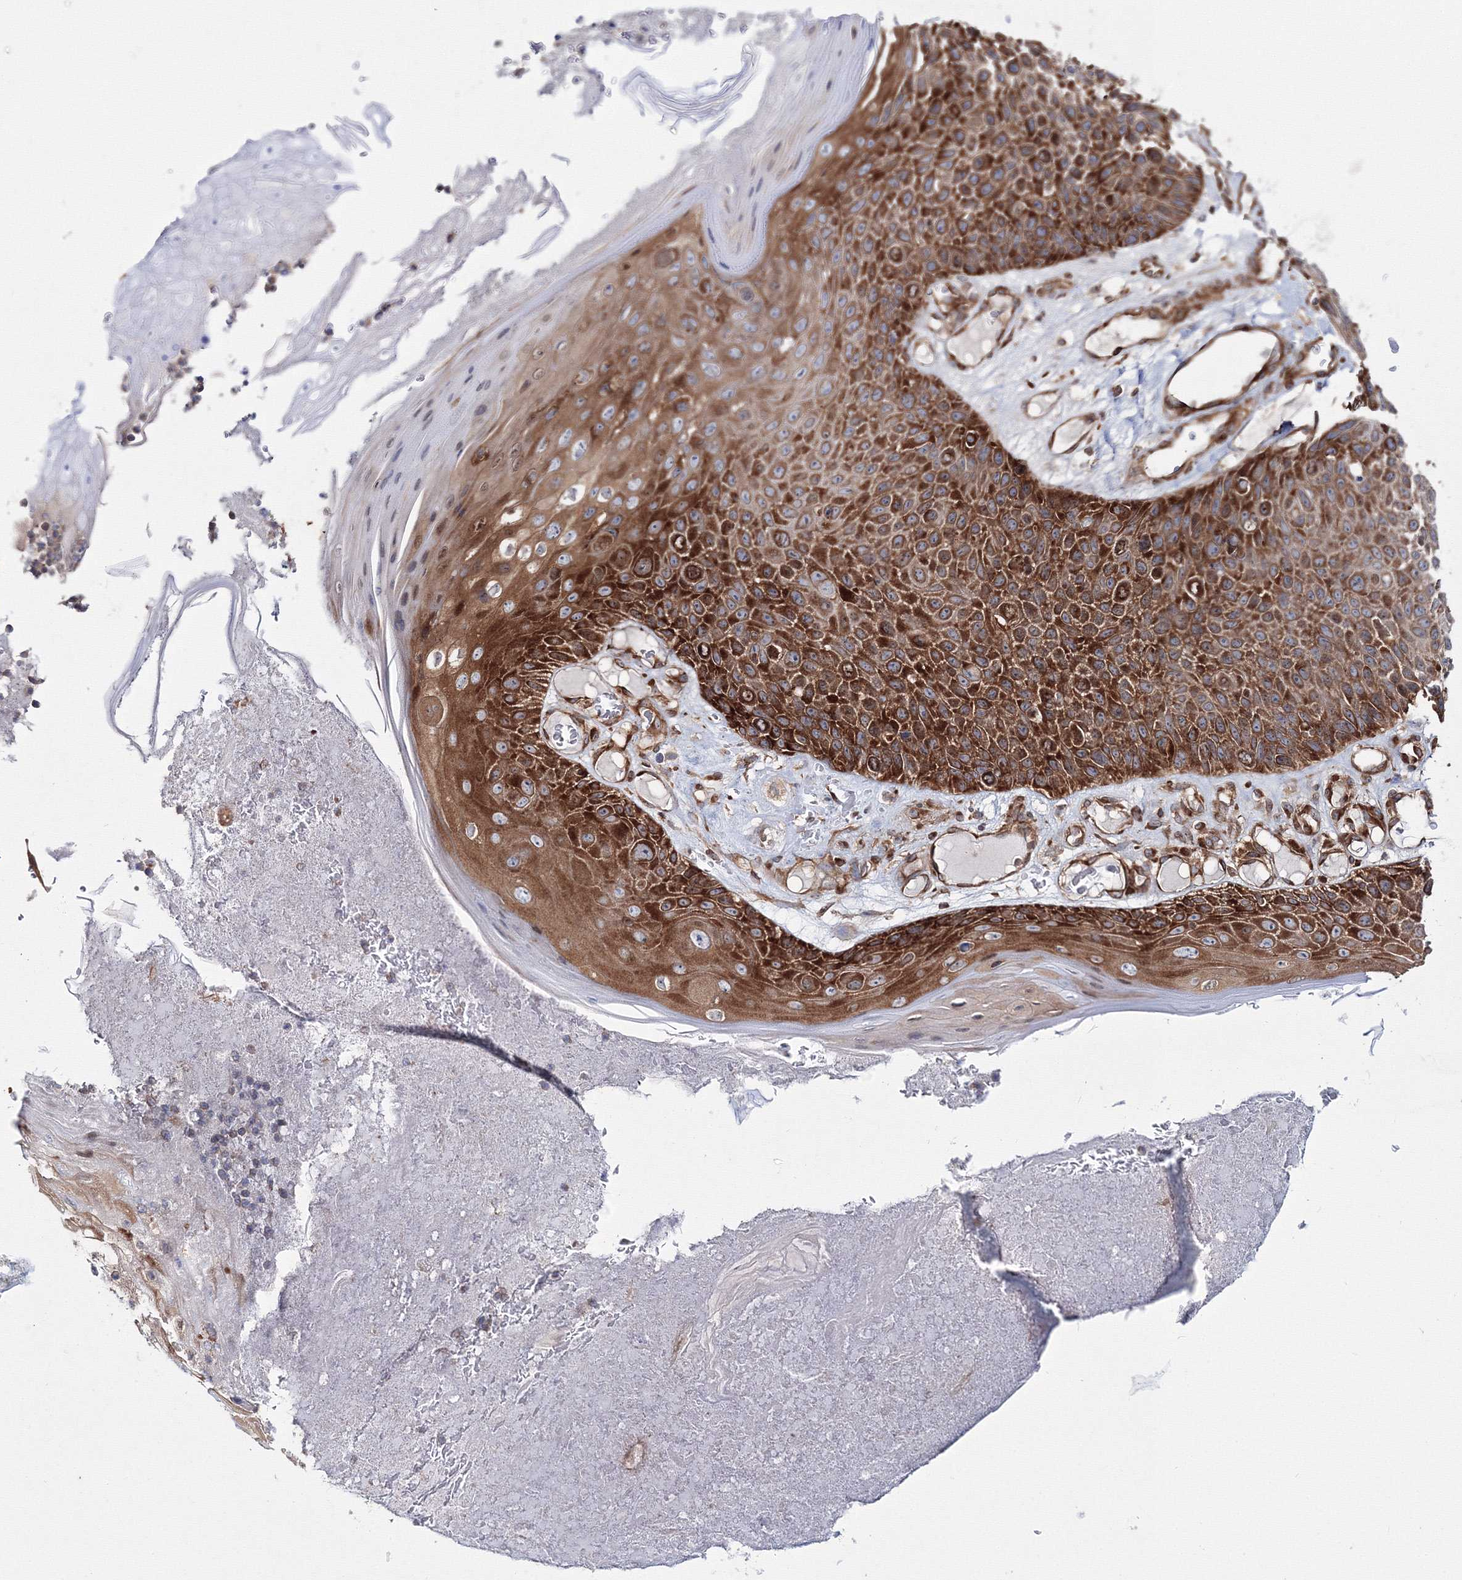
{"staining": {"intensity": "strong", "quantity": ">75%", "location": "cytoplasmic/membranous"}, "tissue": "skin cancer", "cell_type": "Tumor cells", "image_type": "cancer", "snomed": [{"axis": "morphology", "description": "Squamous cell carcinoma, NOS"}, {"axis": "topography", "description": "Skin"}], "caption": "Protein expression analysis of skin cancer displays strong cytoplasmic/membranous positivity in about >75% of tumor cells. Using DAB (brown) and hematoxylin (blue) stains, captured at high magnification using brightfield microscopy.", "gene": "HARS1", "patient": {"sex": "female", "age": 88}}